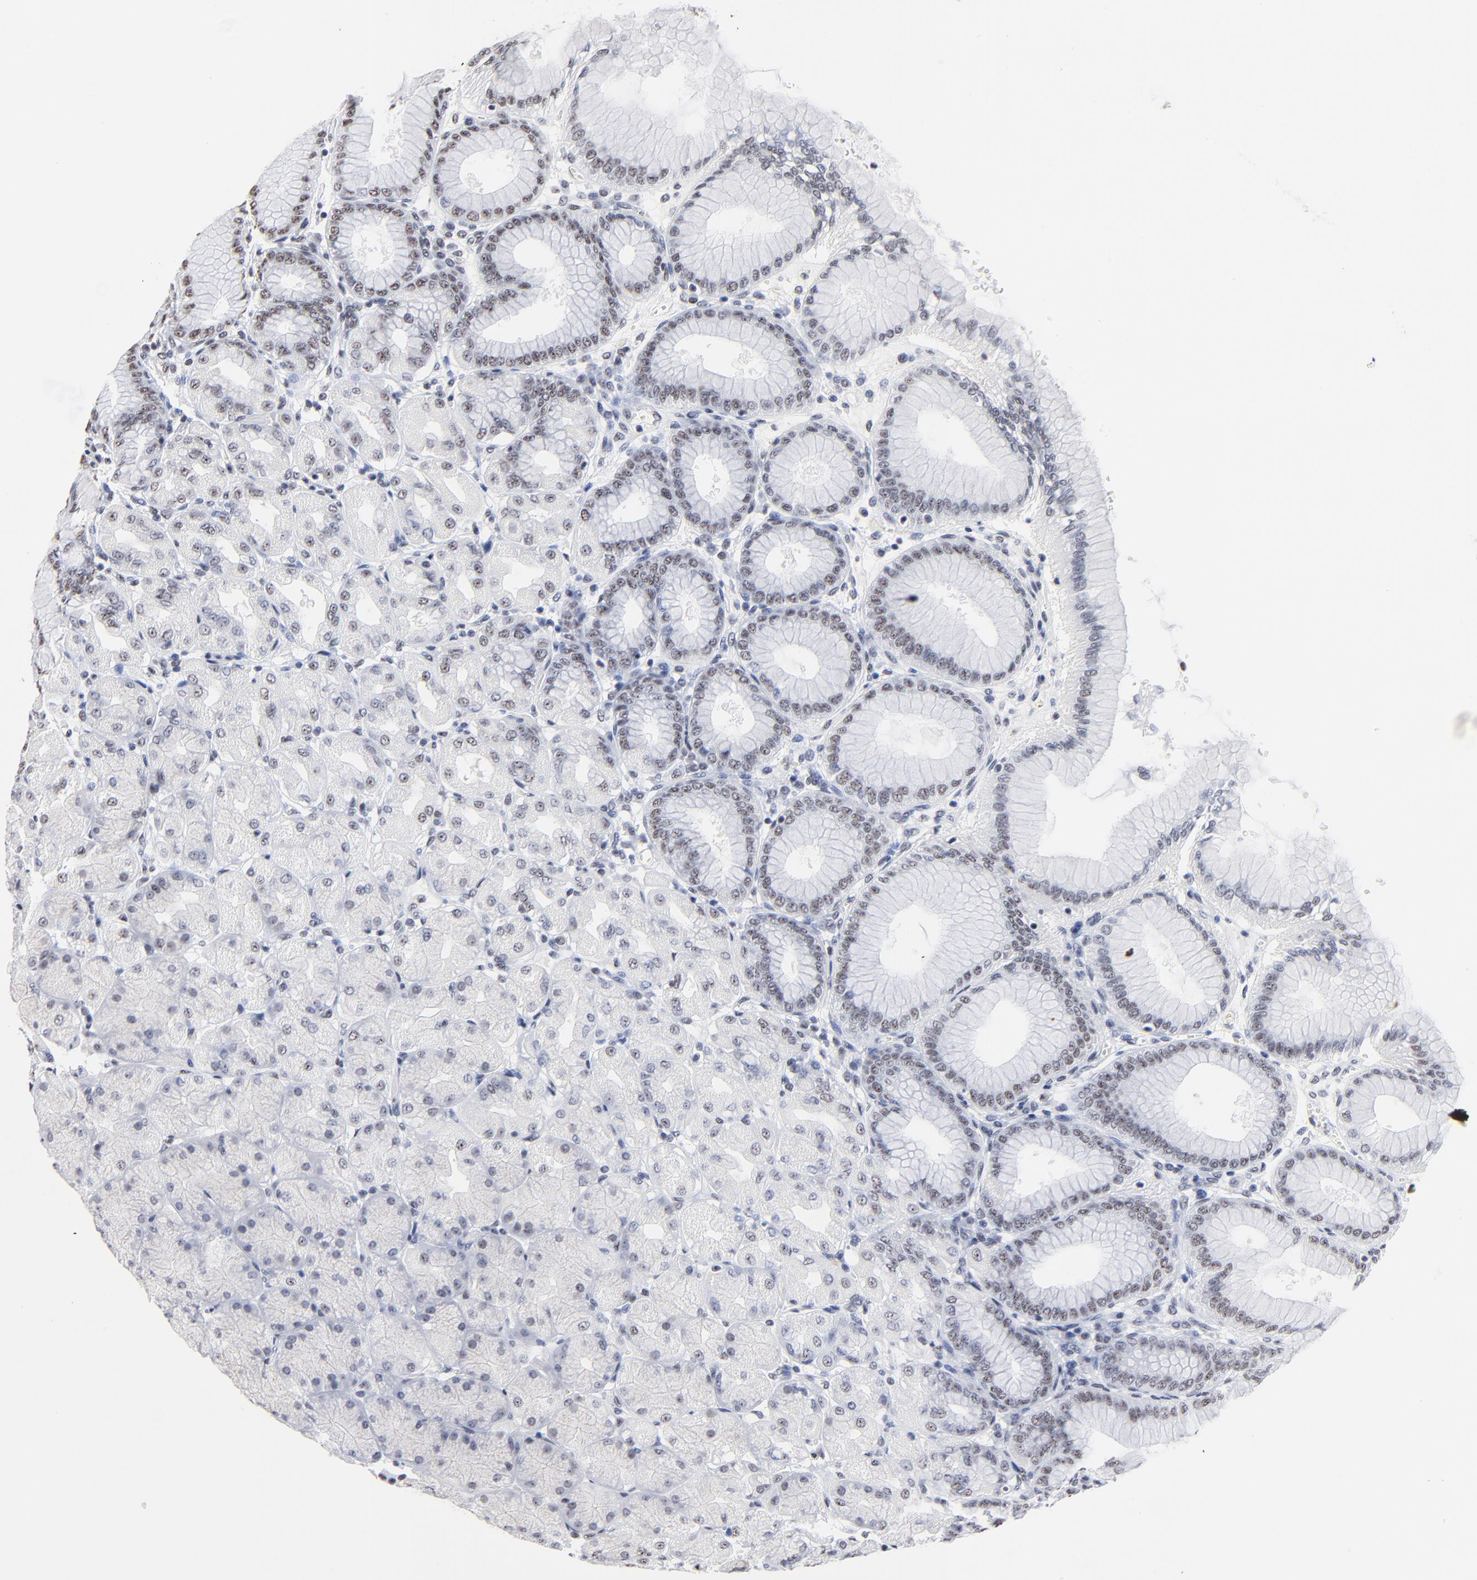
{"staining": {"intensity": "weak", "quantity": "25%-75%", "location": "nuclear"}, "tissue": "stomach", "cell_type": "Glandular cells", "image_type": "normal", "snomed": [{"axis": "morphology", "description": "Normal tissue, NOS"}, {"axis": "topography", "description": "Stomach, upper"}], "caption": "DAB (3,3'-diaminobenzidine) immunohistochemical staining of unremarkable stomach demonstrates weak nuclear protein staining in about 25%-75% of glandular cells.", "gene": "MBD4", "patient": {"sex": "female", "age": 56}}